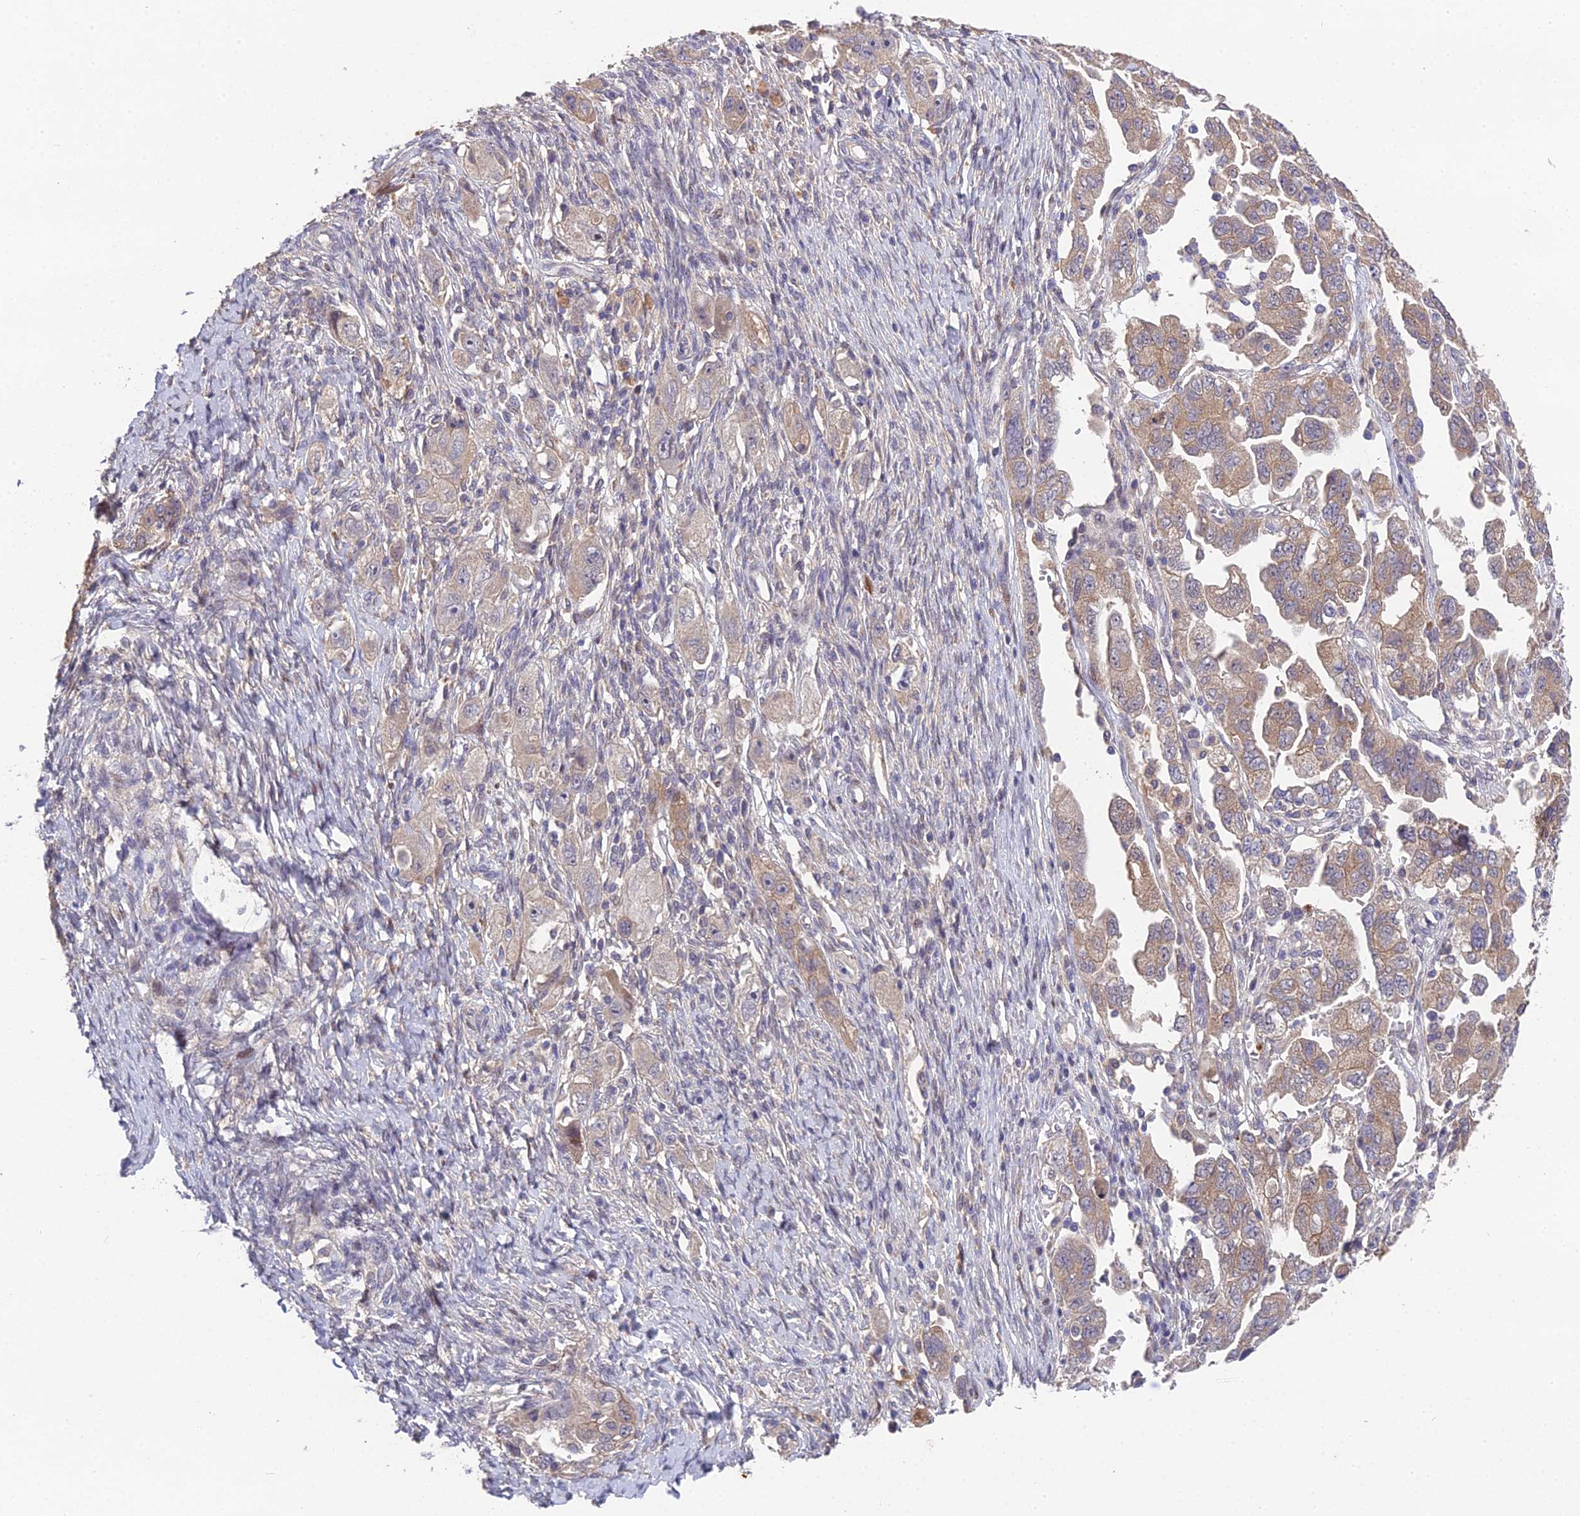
{"staining": {"intensity": "weak", "quantity": "25%-75%", "location": "cytoplasmic/membranous"}, "tissue": "ovarian cancer", "cell_type": "Tumor cells", "image_type": "cancer", "snomed": [{"axis": "morphology", "description": "Carcinoma, NOS"}, {"axis": "morphology", "description": "Cystadenocarcinoma, serous, NOS"}, {"axis": "topography", "description": "Ovary"}], "caption": "Ovarian cancer stained with IHC reveals weak cytoplasmic/membranous expression in approximately 25%-75% of tumor cells.", "gene": "PUS10", "patient": {"sex": "female", "age": 69}}